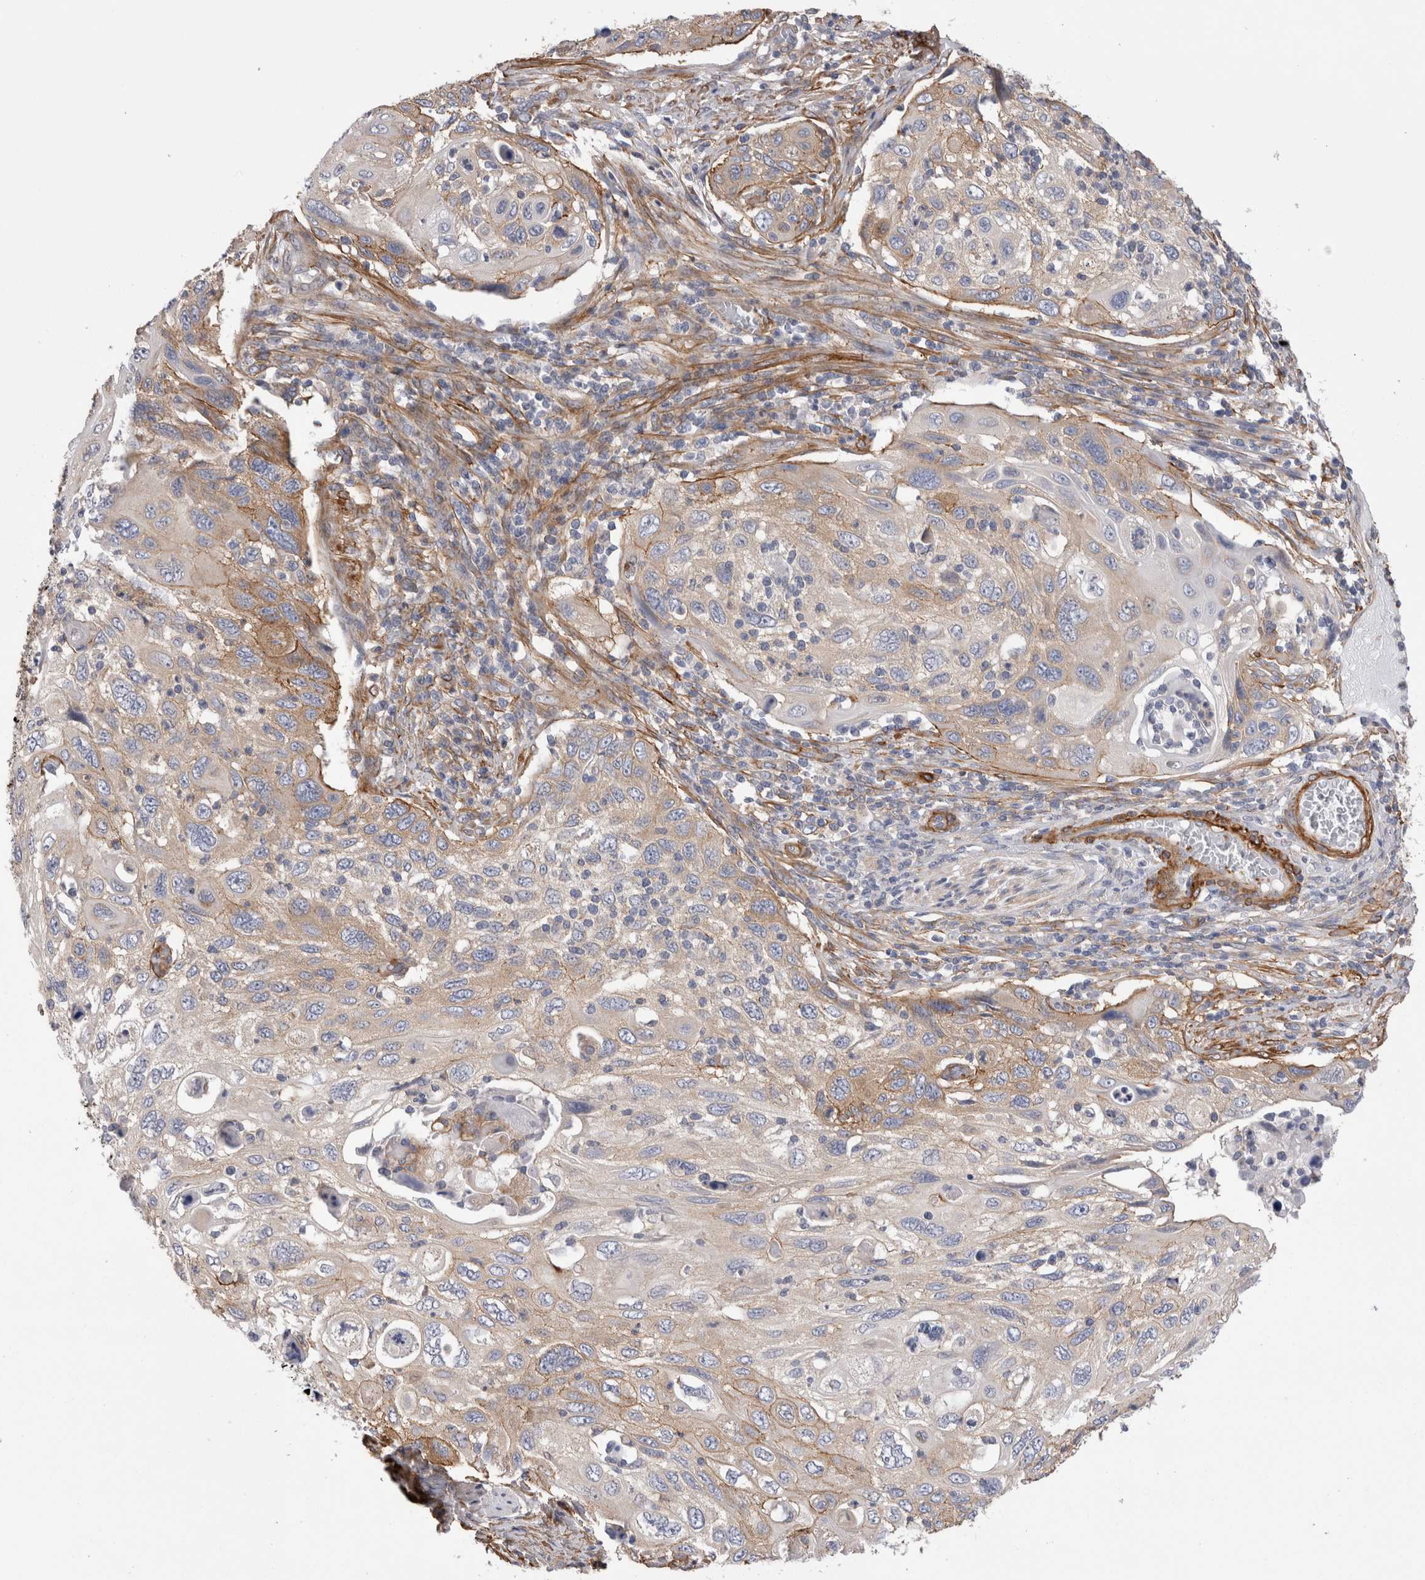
{"staining": {"intensity": "weak", "quantity": "25%-75%", "location": "cytoplasmic/membranous"}, "tissue": "cervical cancer", "cell_type": "Tumor cells", "image_type": "cancer", "snomed": [{"axis": "morphology", "description": "Squamous cell carcinoma, NOS"}, {"axis": "topography", "description": "Cervix"}], "caption": "Approximately 25%-75% of tumor cells in human cervical cancer show weak cytoplasmic/membranous protein expression as visualized by brown immunohistochemical staining.", "gene": "EPRS1", "patient": {"sex": "female", "age": 70}}